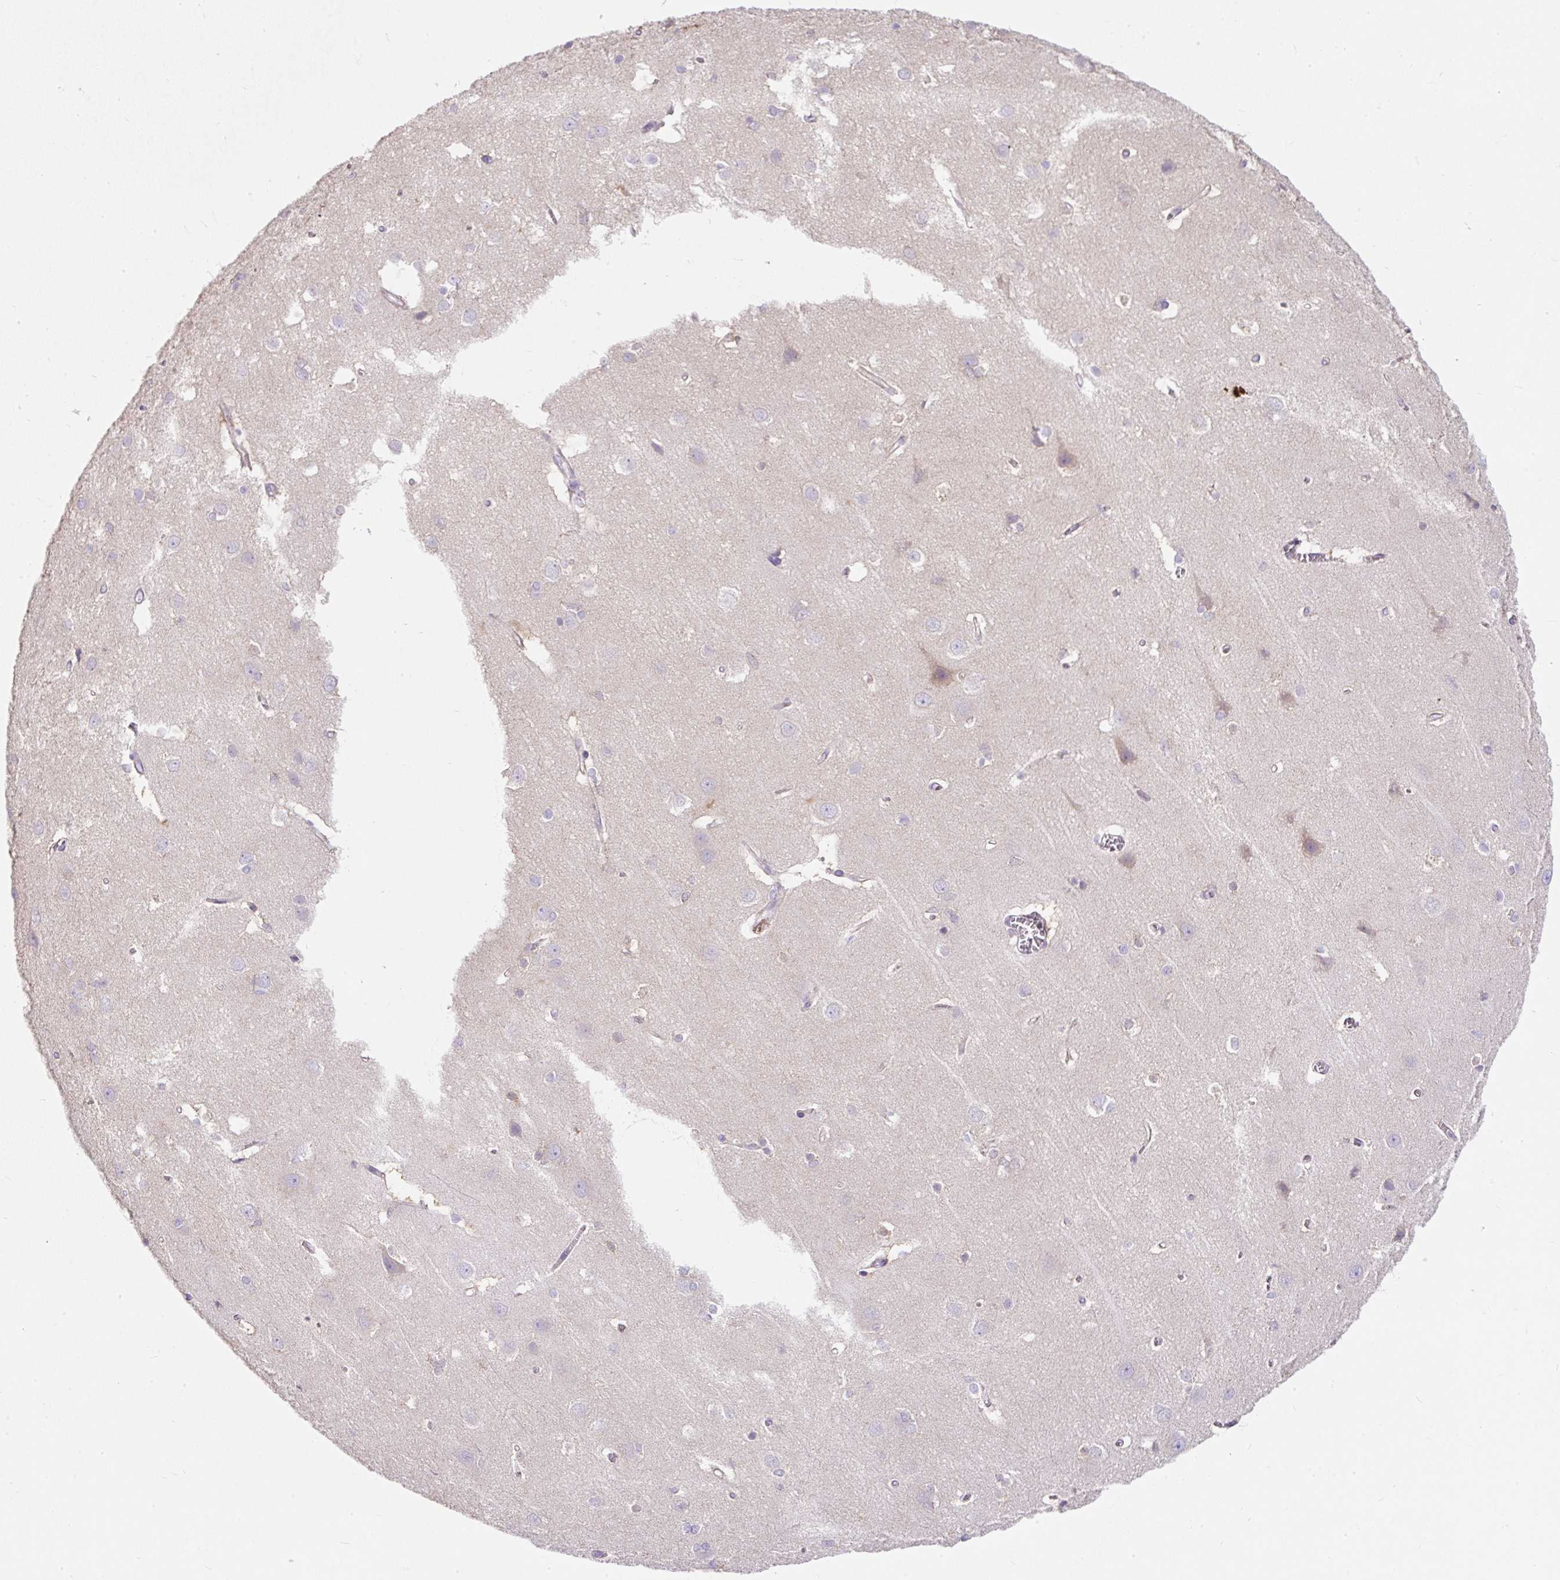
{"staining": {"intensity": "negative", "quantity": "none", "location": "none"}, "tissue": "cerebral cortex", "cell_type": "Endothelial cells", "image_type": "normal", "snomed": [{"axis": "morphology", "description": "Normal tissue, NOS"}, {"axis": "topography", "description": "Cerebral cortex"}], "caption": "Immunohistochemical staining of normal human cerebral cortex shows no significant expression in endothelial cells. The staining was performed using DAB to visualize the protein expression in brown, while the nuclei were stained in blue with hematoxylin (Magnification: 20x).", "gene": "SUSD5", "patient": {"sex": "male", "age": 37}}